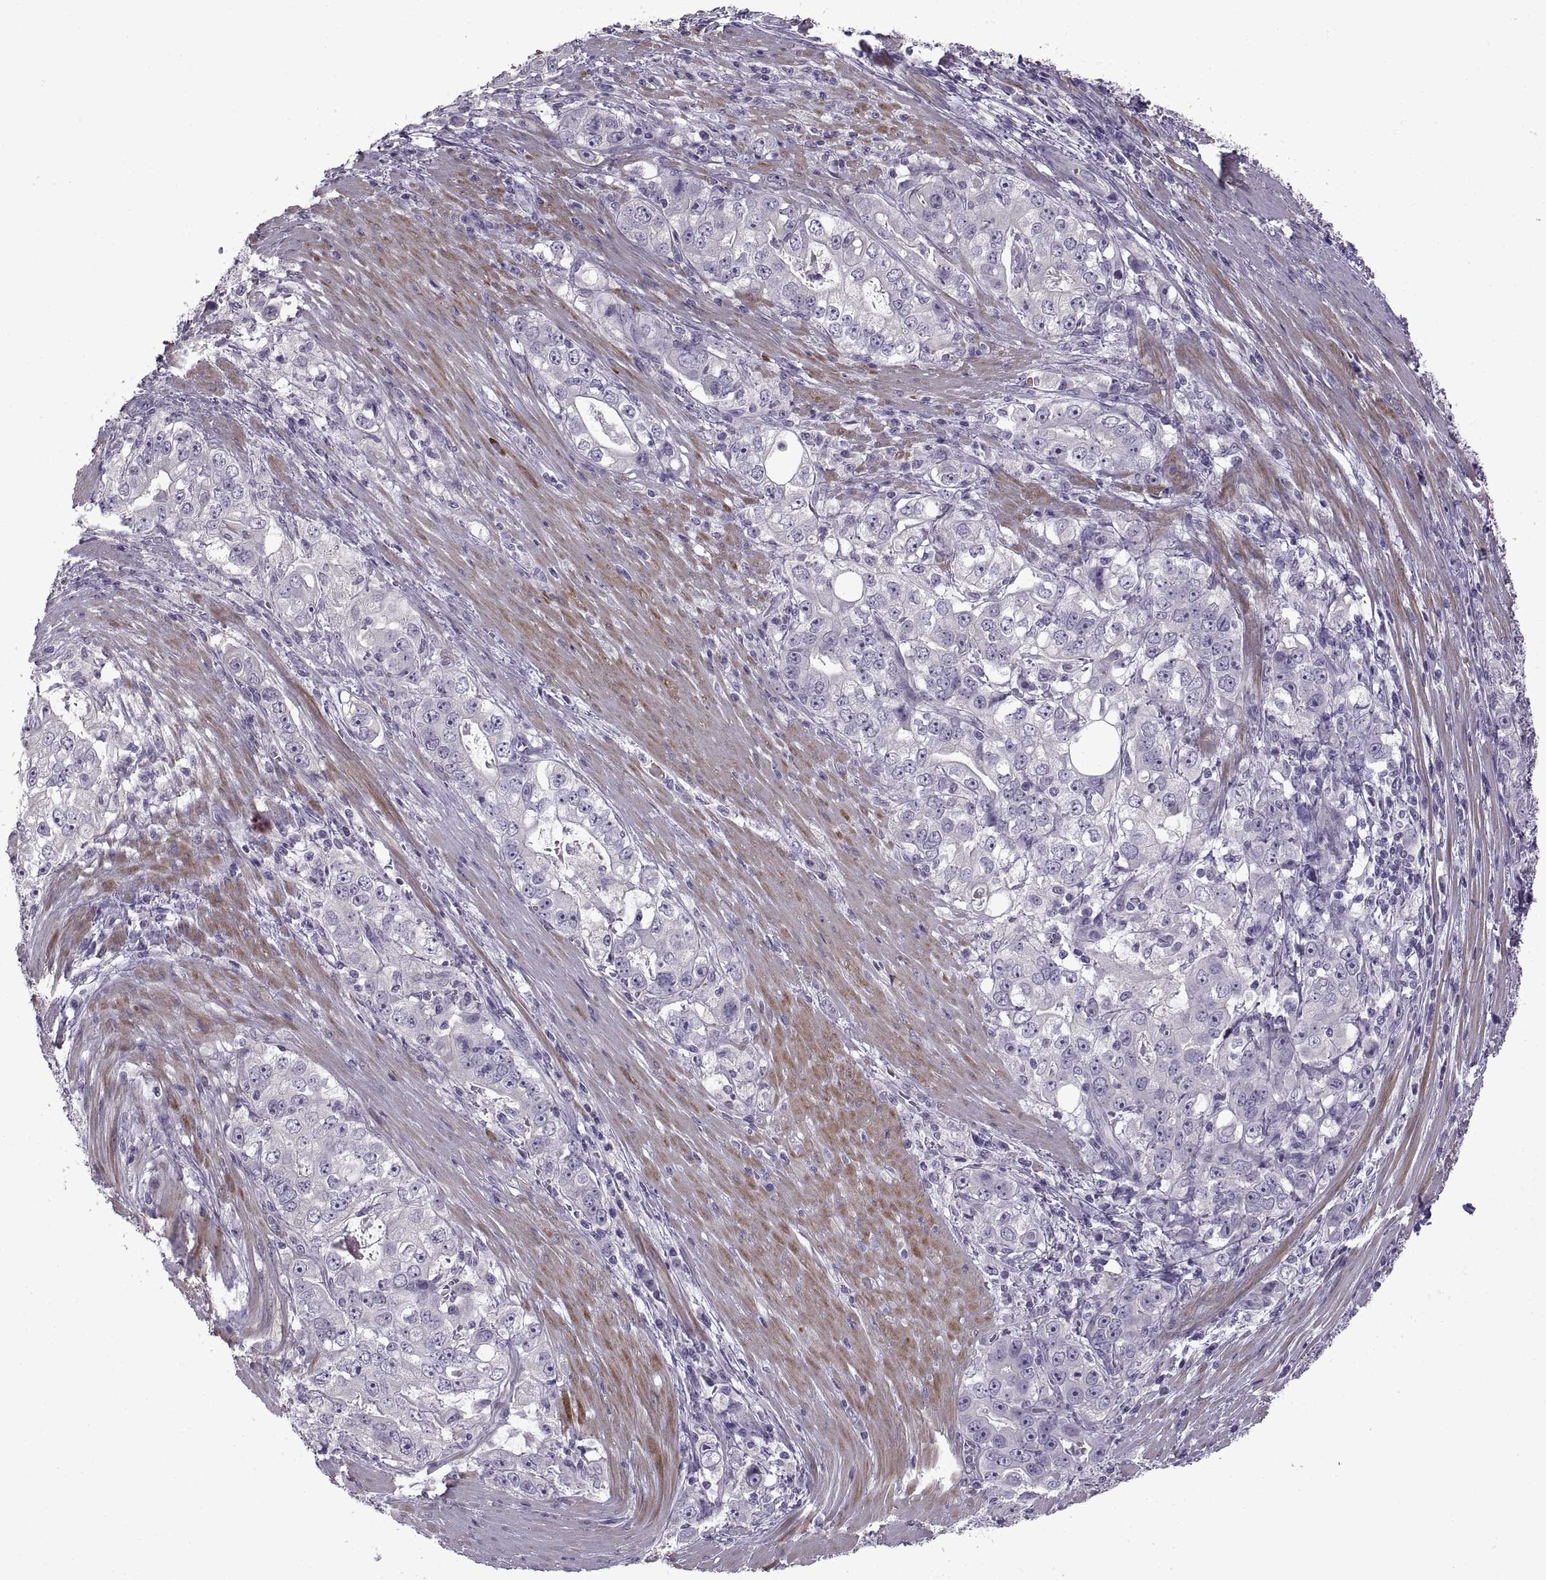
{"staining": {"intensity": "negative", "quantity": "none", "location": "none"}, "tissue": "stomach cancer", "cell_type": "Tumor cells", "image_type": "cancer", "snomed": [{"axis": "morphology", "description": "Adenocarcinoma, NOS"}, {"axis": "topography", "description": "Stomach, lower"}], "caption": "This micrograph is of adenocarcinoma (stomach) stained with IHC to label a protein in brown with the nuclei are counter-stained blue. There is no positivity in tumor cells.", "gene": "BSPH1", "patient": {"sex": "female", "age": 72}}